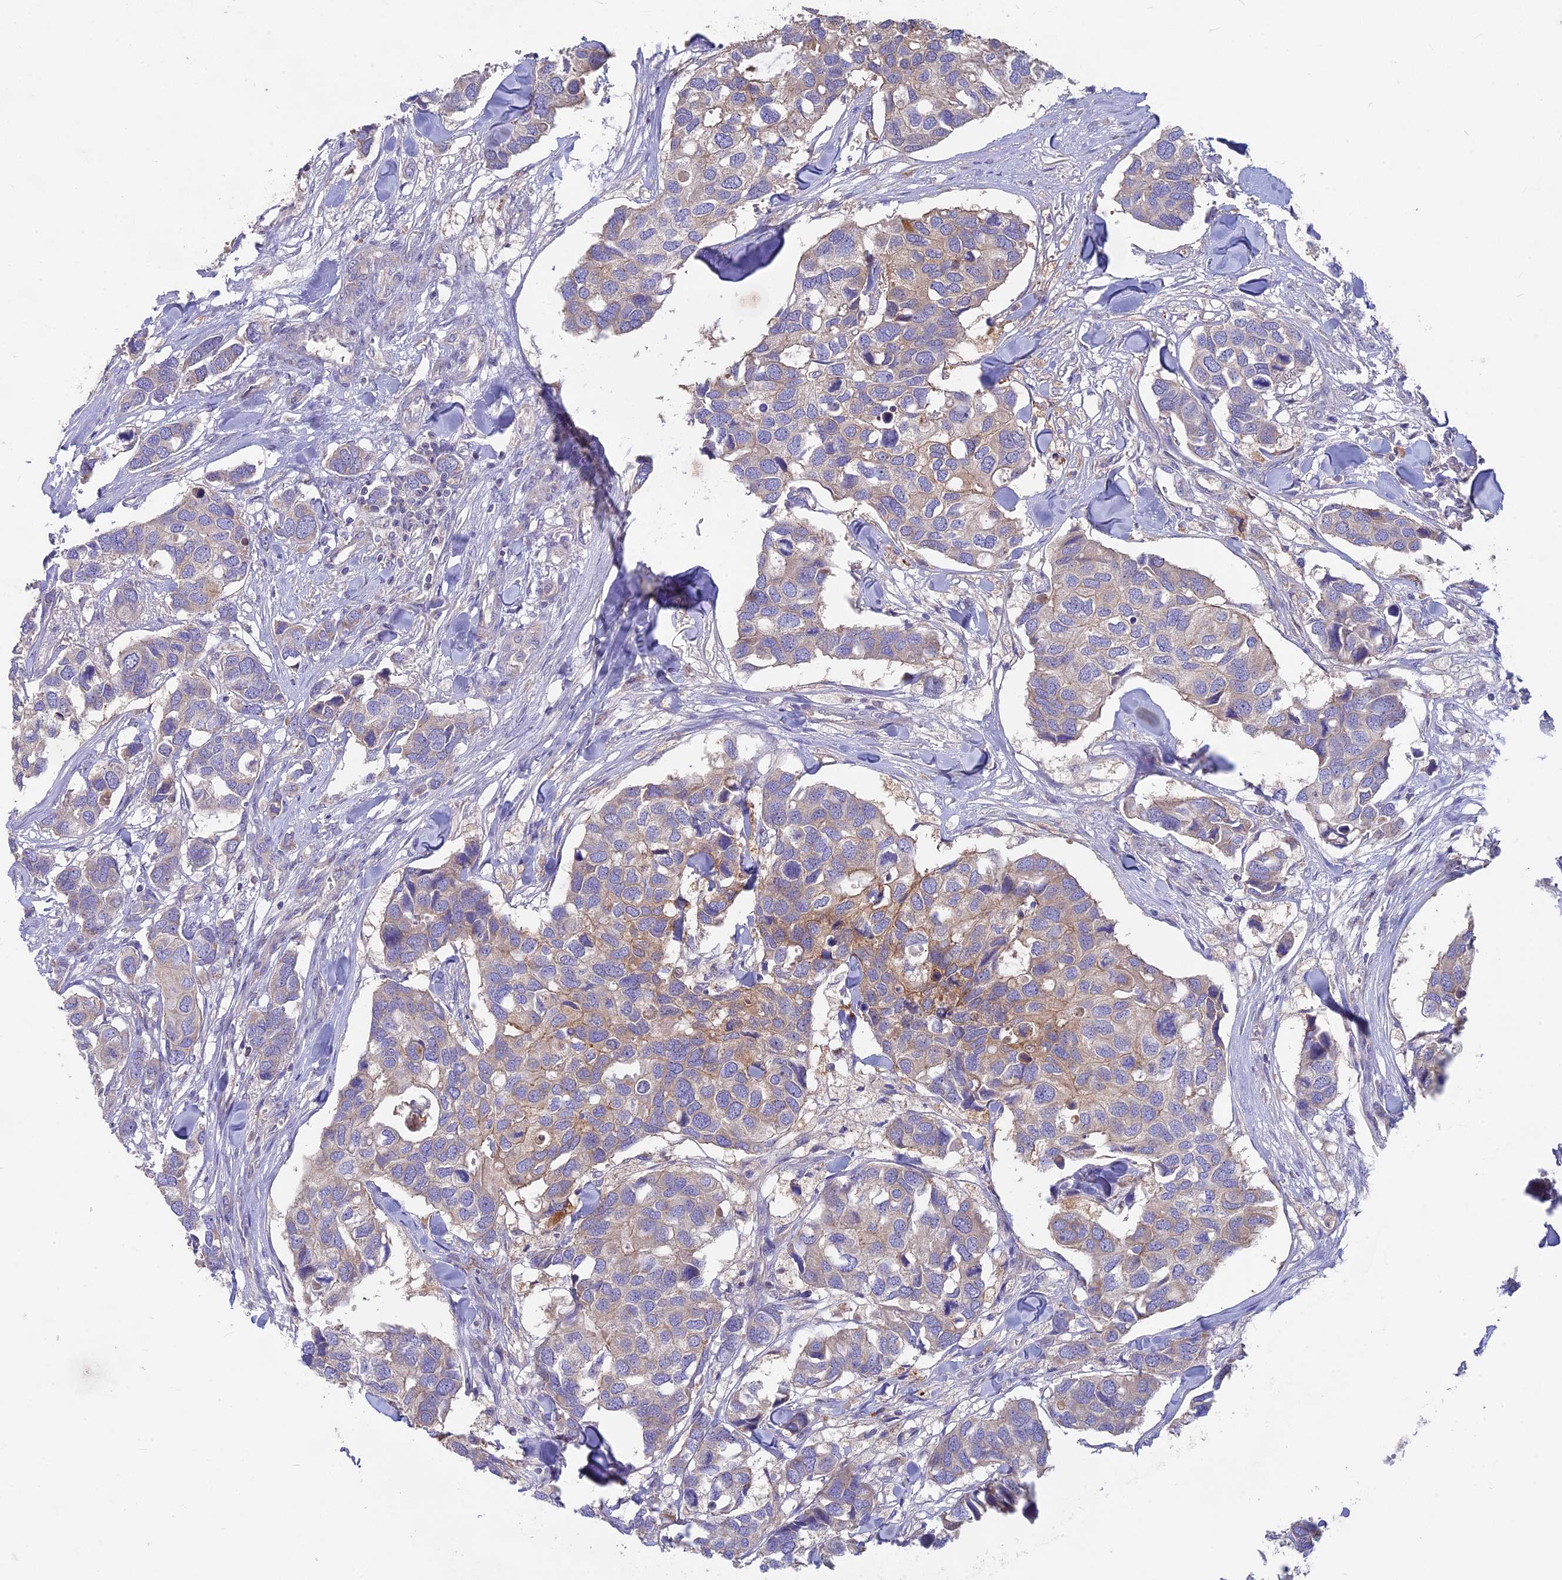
{"staining": {"intensity": "moderate", "quantity": "<25%", "location": "cytoplasmic/membranous"}, "tissue": "breast cancer", "cell_type": "Tumor cells", "image_type": "cancer", "snomed": [{"axis": "morphology", "description": "Duct carcinoma"}, {"axis": "topography", "description": "Breast"}], "caption": "Immunohistochemistry (IHC) of human breast cancer shows low levels of moderate cytoplasmic/membranous expression in about <25% of tumor cells. Immunohistochemistry (IHC) stains the protein in brown and the nuclei are stained blue.", "gene": "PZP", "patient": {"sex": "female", "age": 83}}